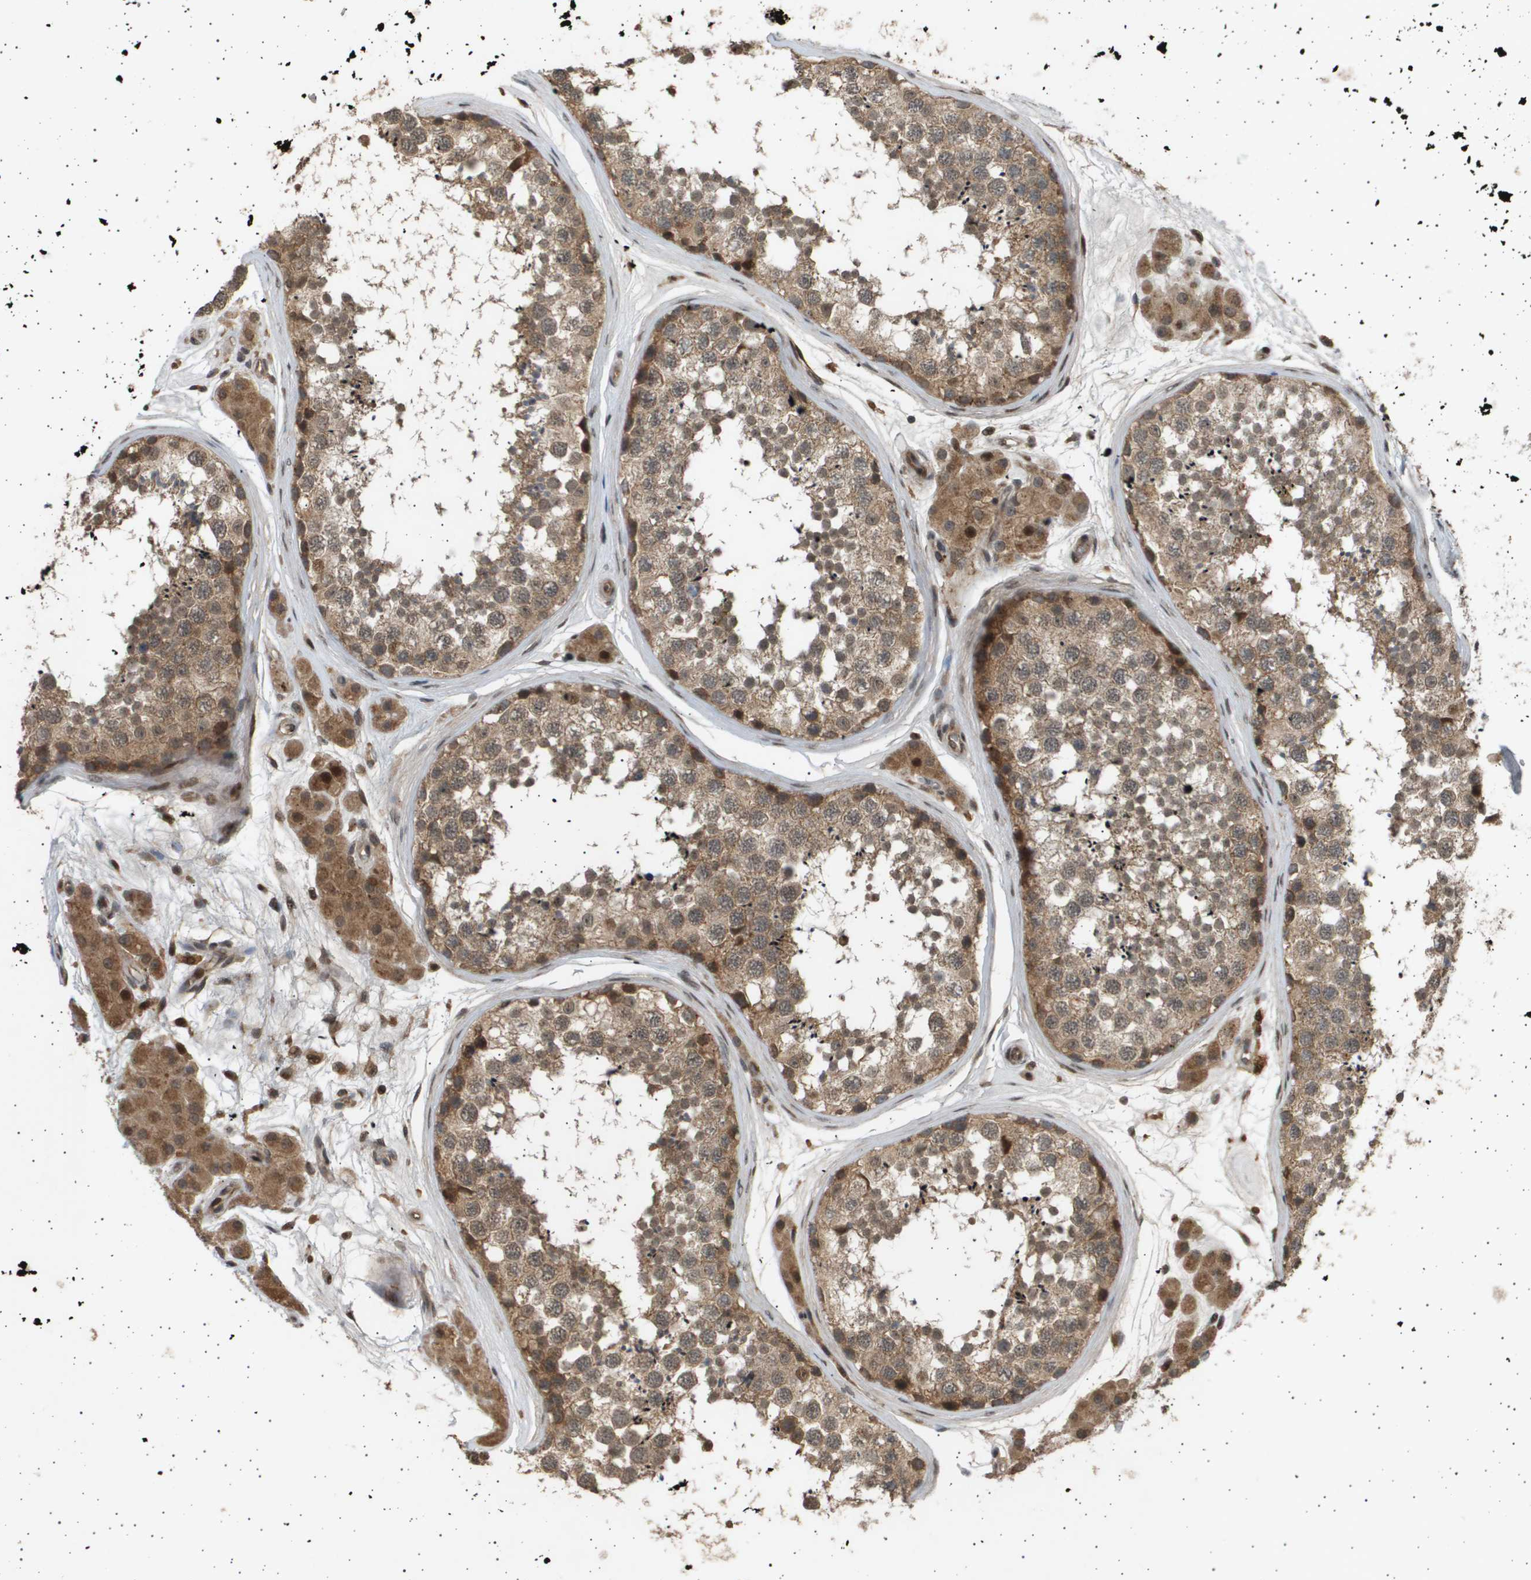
{"staining": {"intensity": "moderate", "quantity": ">75%", "location": "cytoplasmic/membranous,nuclear"}, "tissue": "testis", "cell_type": "Cells in seminiferous ducts", "image_type": "normal", "snomed": [{"axis": "morphology", "description": "Normal tissue, NOS"}, {"axis": "topography", "description": "Testis"}], "caption": "Human testis stained for a protein (brown) reveals moderate cytoplasmic/membranous,nuclear positive staining in about >75% of cells in seminiferous ducts.", "gene": "TNRC6A", "patient": {"sex": "male", "age": 56}}